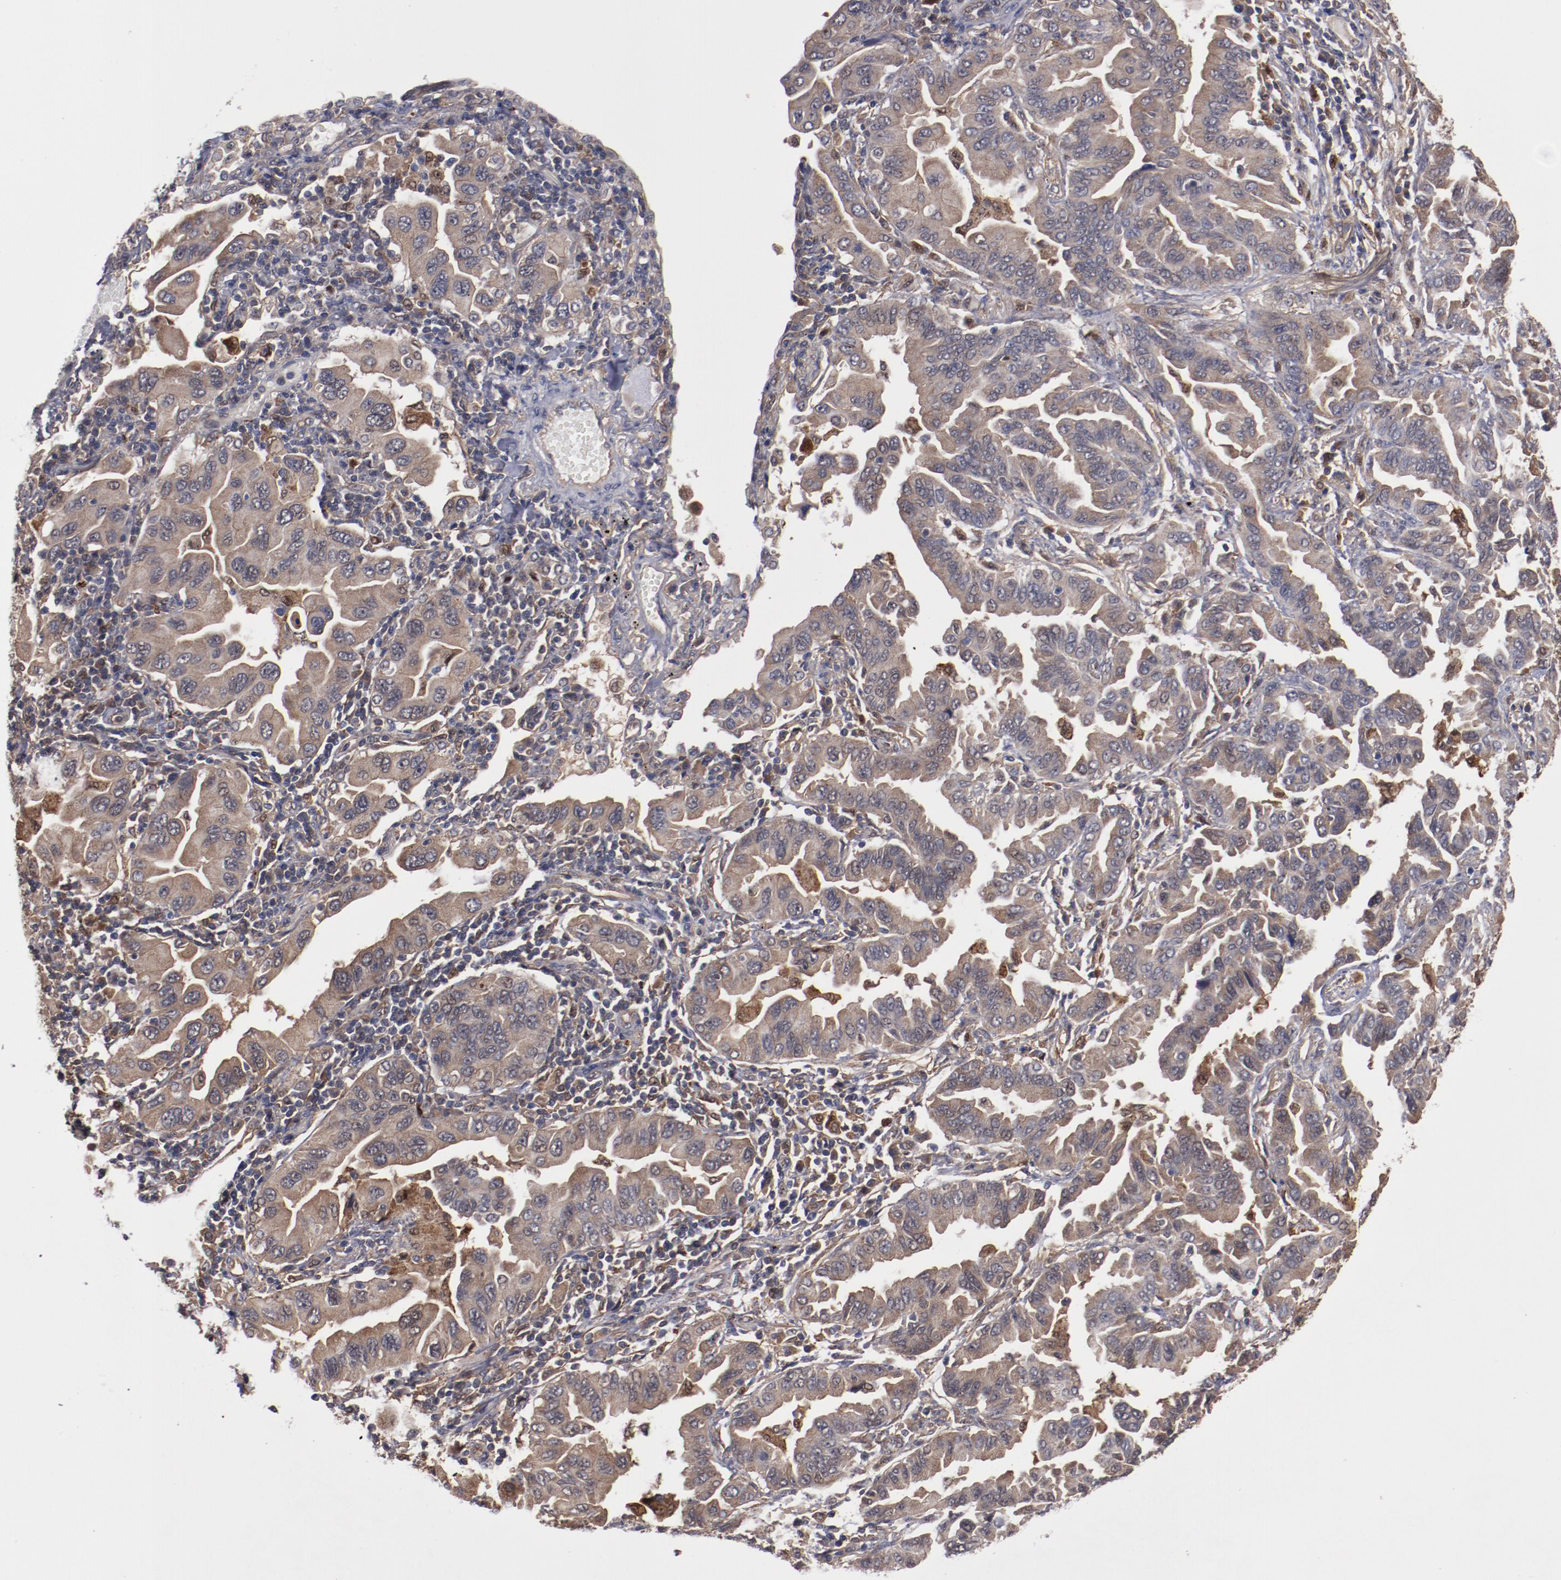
{"staining": {"intensity": "moderate", "quantity": "25%-75%", "location": "cytoplasmic/membranous"}, "tissue": "lung cancer", "cell_type": "Tumor cells", "image_type": "cancer", "snomed": [{"axis": "morphology", "description": "Adenocarcinoma, NOS"}, {"axis": "topography", "description": "Lung"}], "caption": "Moderate cytoplasmic/membranous positivity for a protein is appreciated in about 25%-75% of tumor cells of lung cancer (adenocarcinoma) using immunohistochemistry (IHC).", "gene": "DNAAF2", "patient": {"sex": "female", "age": 65}}